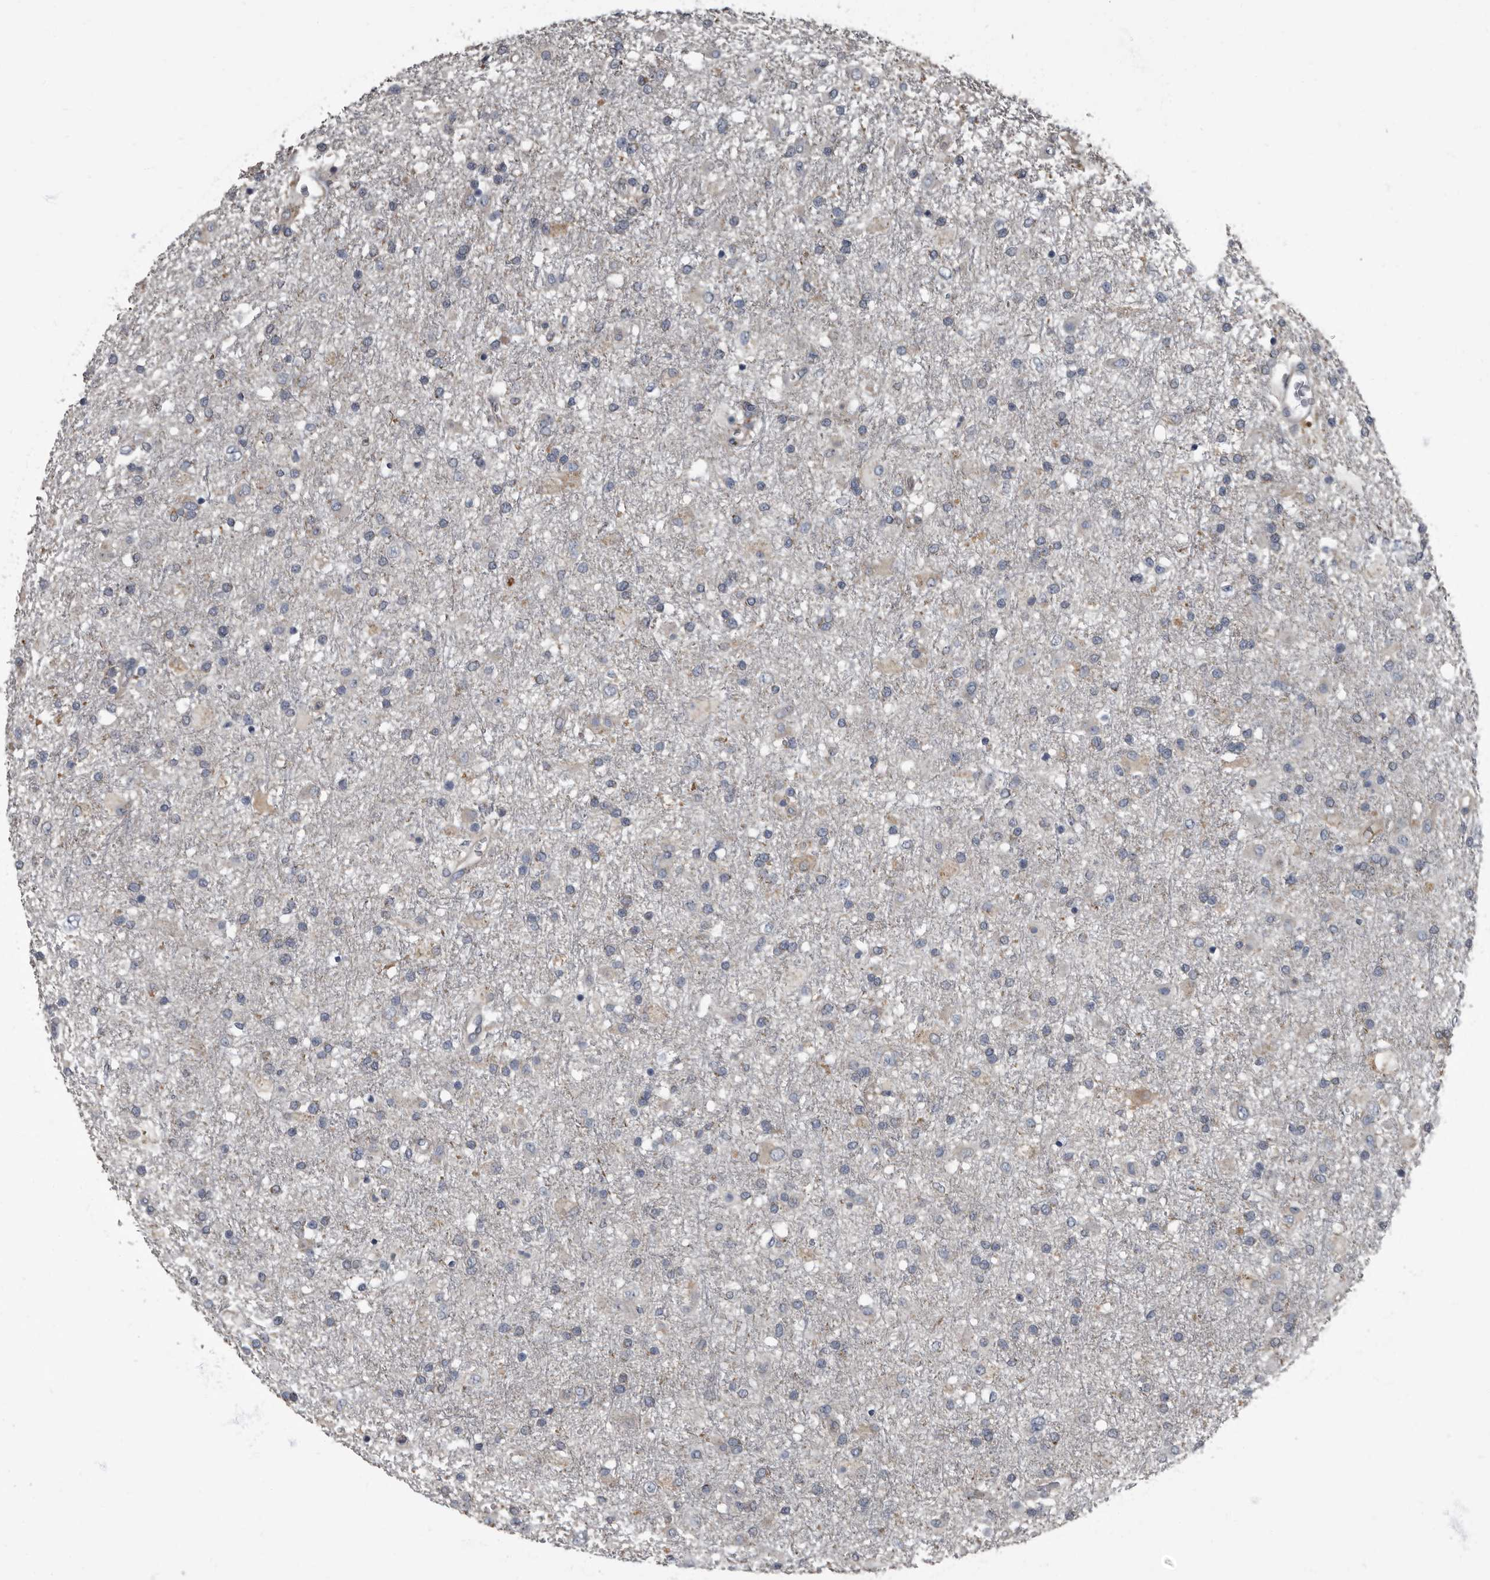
{"staining": {"intensity": "weak", "quantity": "<25%", "location": "cytoplasmic/membranous"}, "tissue": "glioma", "cell_type": "Tumor cells", "image_type": "cancer", "snomed": [{"axis": "morphology", "description": "Glioma, malignant, Low grade"}, {"axis": "topography", "description": "Brain"}], "caption": "Immunohistochemical staining of human low-grade glioma (malignant) demonstrates no significant staining in tumor cells.", "gene": "TPD52L1", "patient": {"sex": "male", "age": 65}}